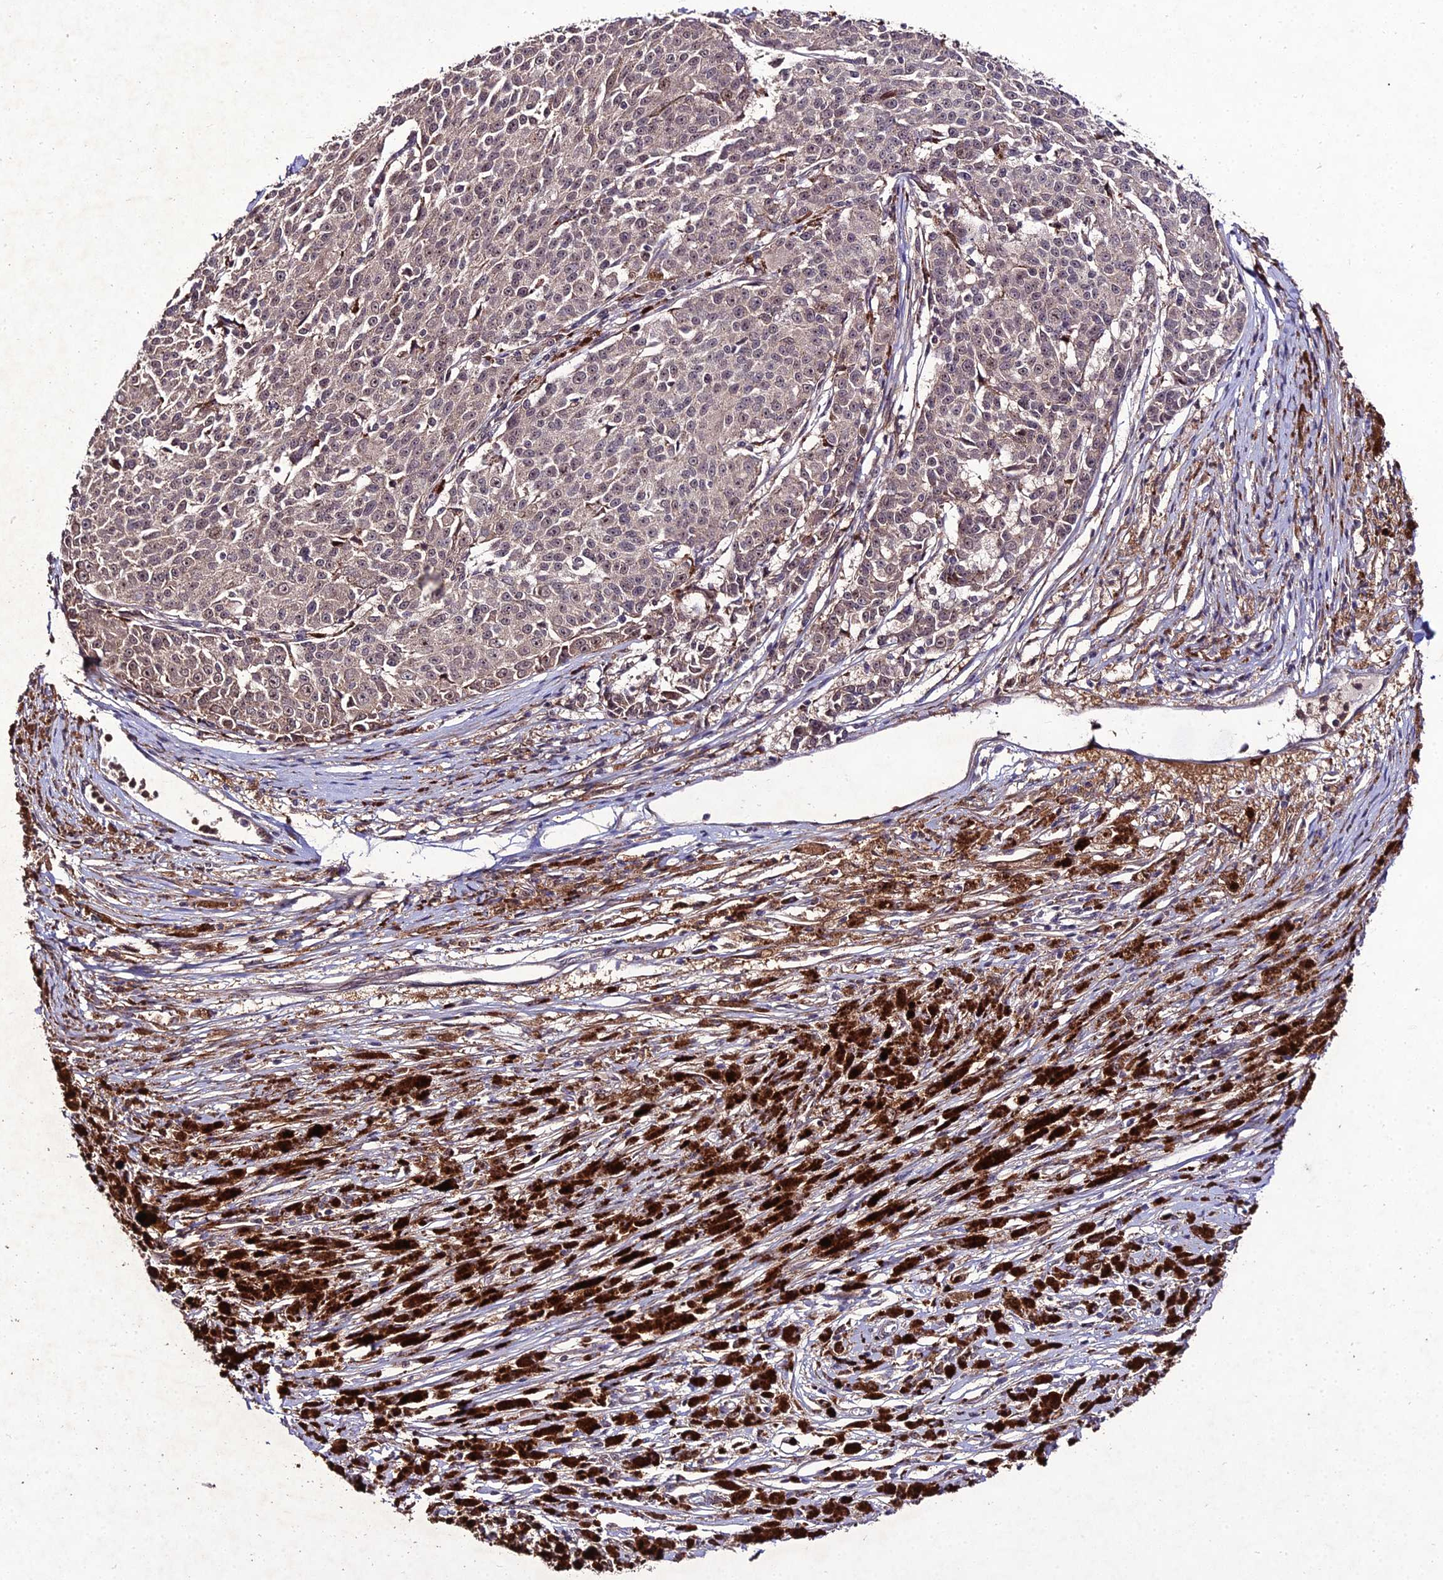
{"staining": {"intensity": "weak", "quantity": "<25%", "location": "cytoplasmic/membranous"}, "tissue": "melanoma", "cell_type": "Tumor cells", "image_type": "cancer", "snomed": [{"axis": "morphology", "description": "Malignant melanoma, NOS"}, {"axis": "topography", "description": "Skin"}], "caption": "High magnification brightfield microscopy of melanoma stained with DAB (3,3'-diaminobenzidine) (brown) and counterstained with hematoxylin (blue): tumor cells show no significant expression.", "gene": "ZNF766", "patient": {"sex": "female", "age": 52}}